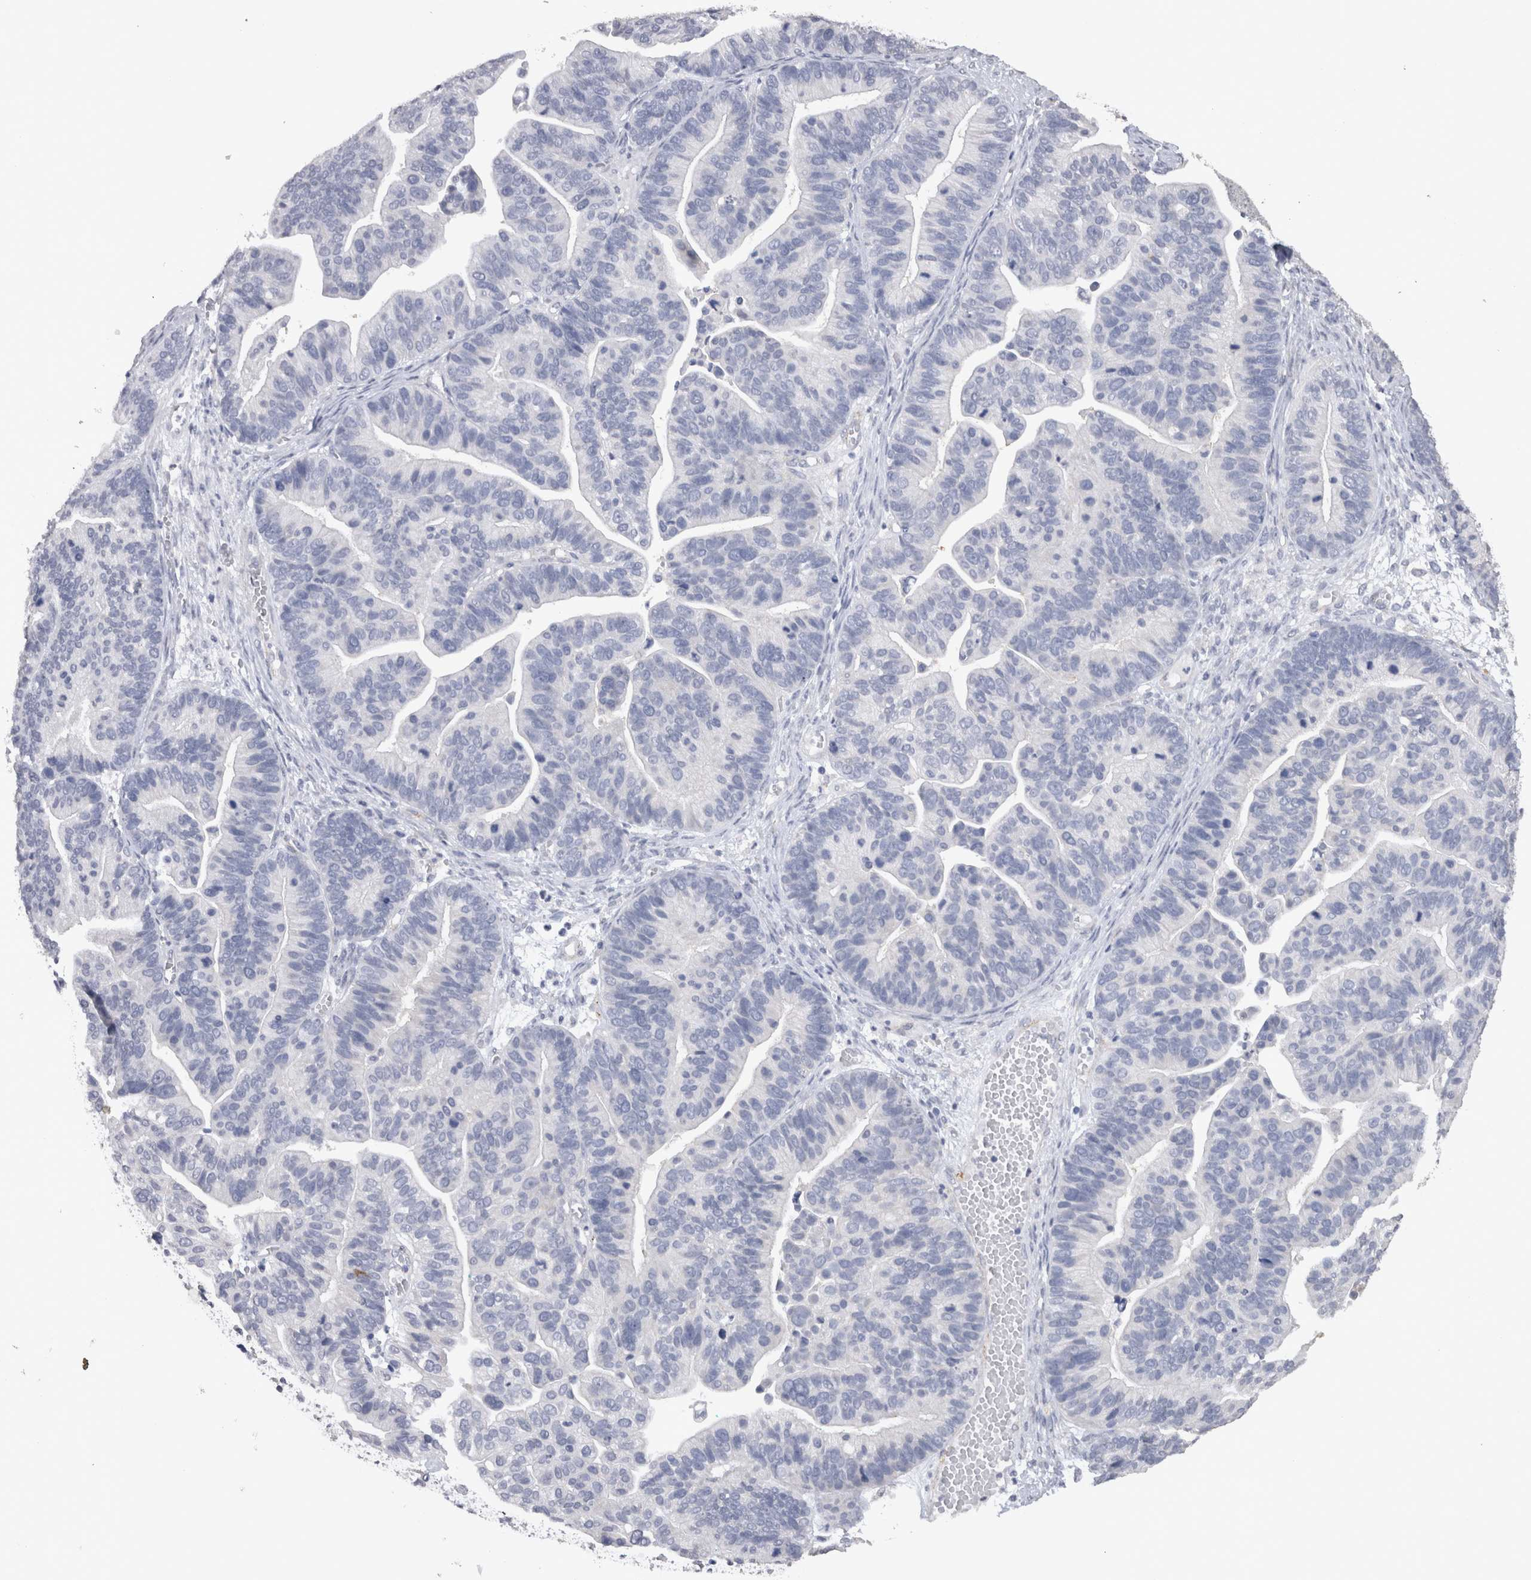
{"staining": {"intensity": "negative", "quantity": "none", "location": "none"}, "tissue": "ovarian cancer", "cell_type": "Tumor cells", "image_type": "cancer", "snomed": [{"axis": "morphology", "description": "Cystadenocarcinoma, serous, NOS"}, {"axis": "topography", "description": "Ovary"}], "caption": "High power microscopy photomicrograph of an IHC image of ovarian cancer (serous cystadenocarcinoma), revealing no significant positivity in tumor cells.", "gene": "CDH6", "patient": {"sex": "female", "age": 56}}